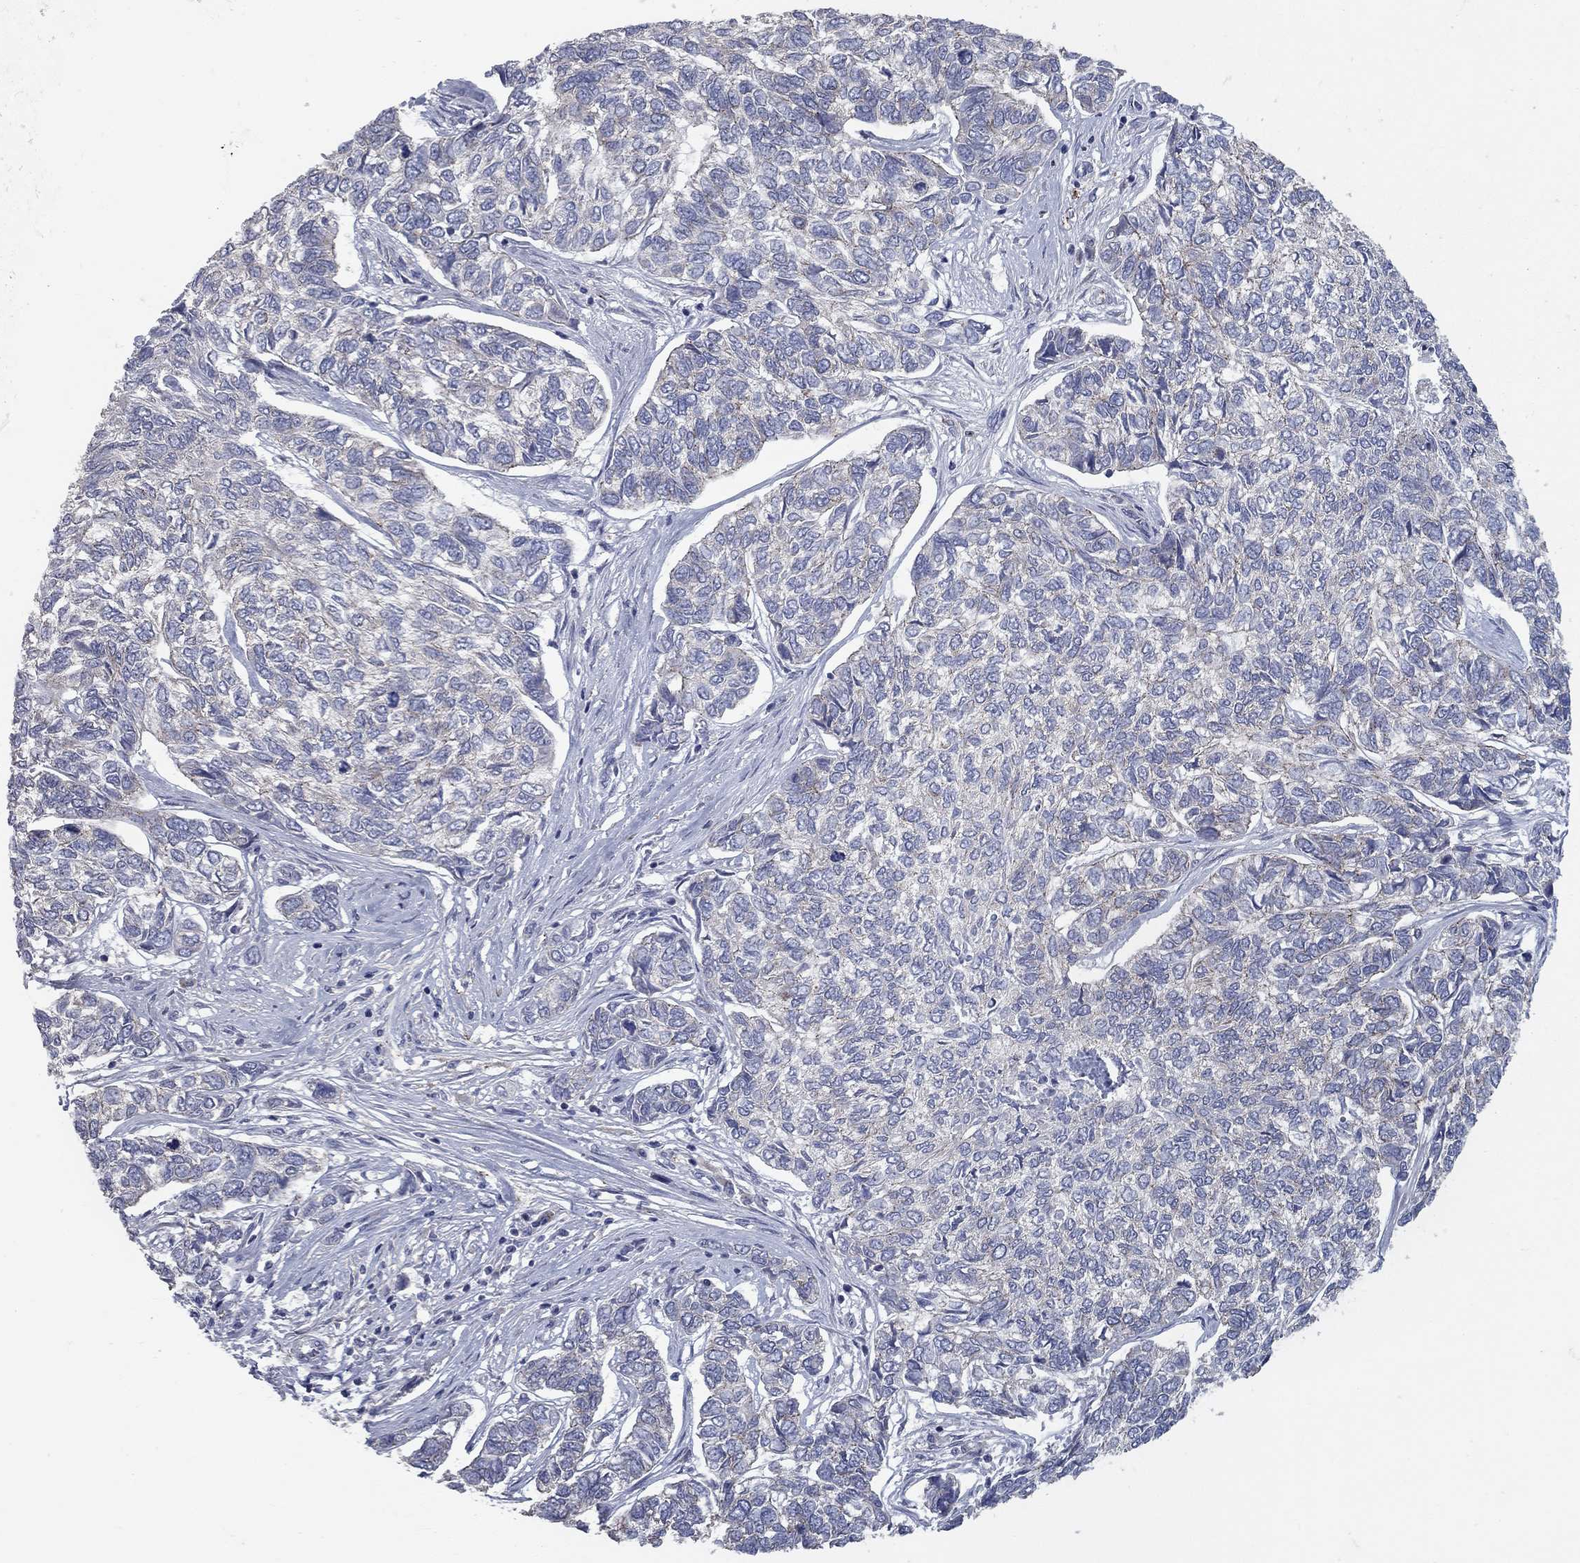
{"staining": {"intensity": "negative", "quantity": "none", "location": "none"}, "tissue": "skin cancer", "cell_type": "Tumor cells", "image_type": "cancer", "snomed": [{"axis": "morphology", "description": "Basal cell carcinoma"}, {"axis": "topography", "description": "Skin"}], "caption": "Immunohistochemical staining of skin basal cell carcinoma exhibits no significant expression in tumor cells. Nuclei are stained in blue.", "gene": "KIAA0319L", "patient": {"sex": "female", "age": 65}}